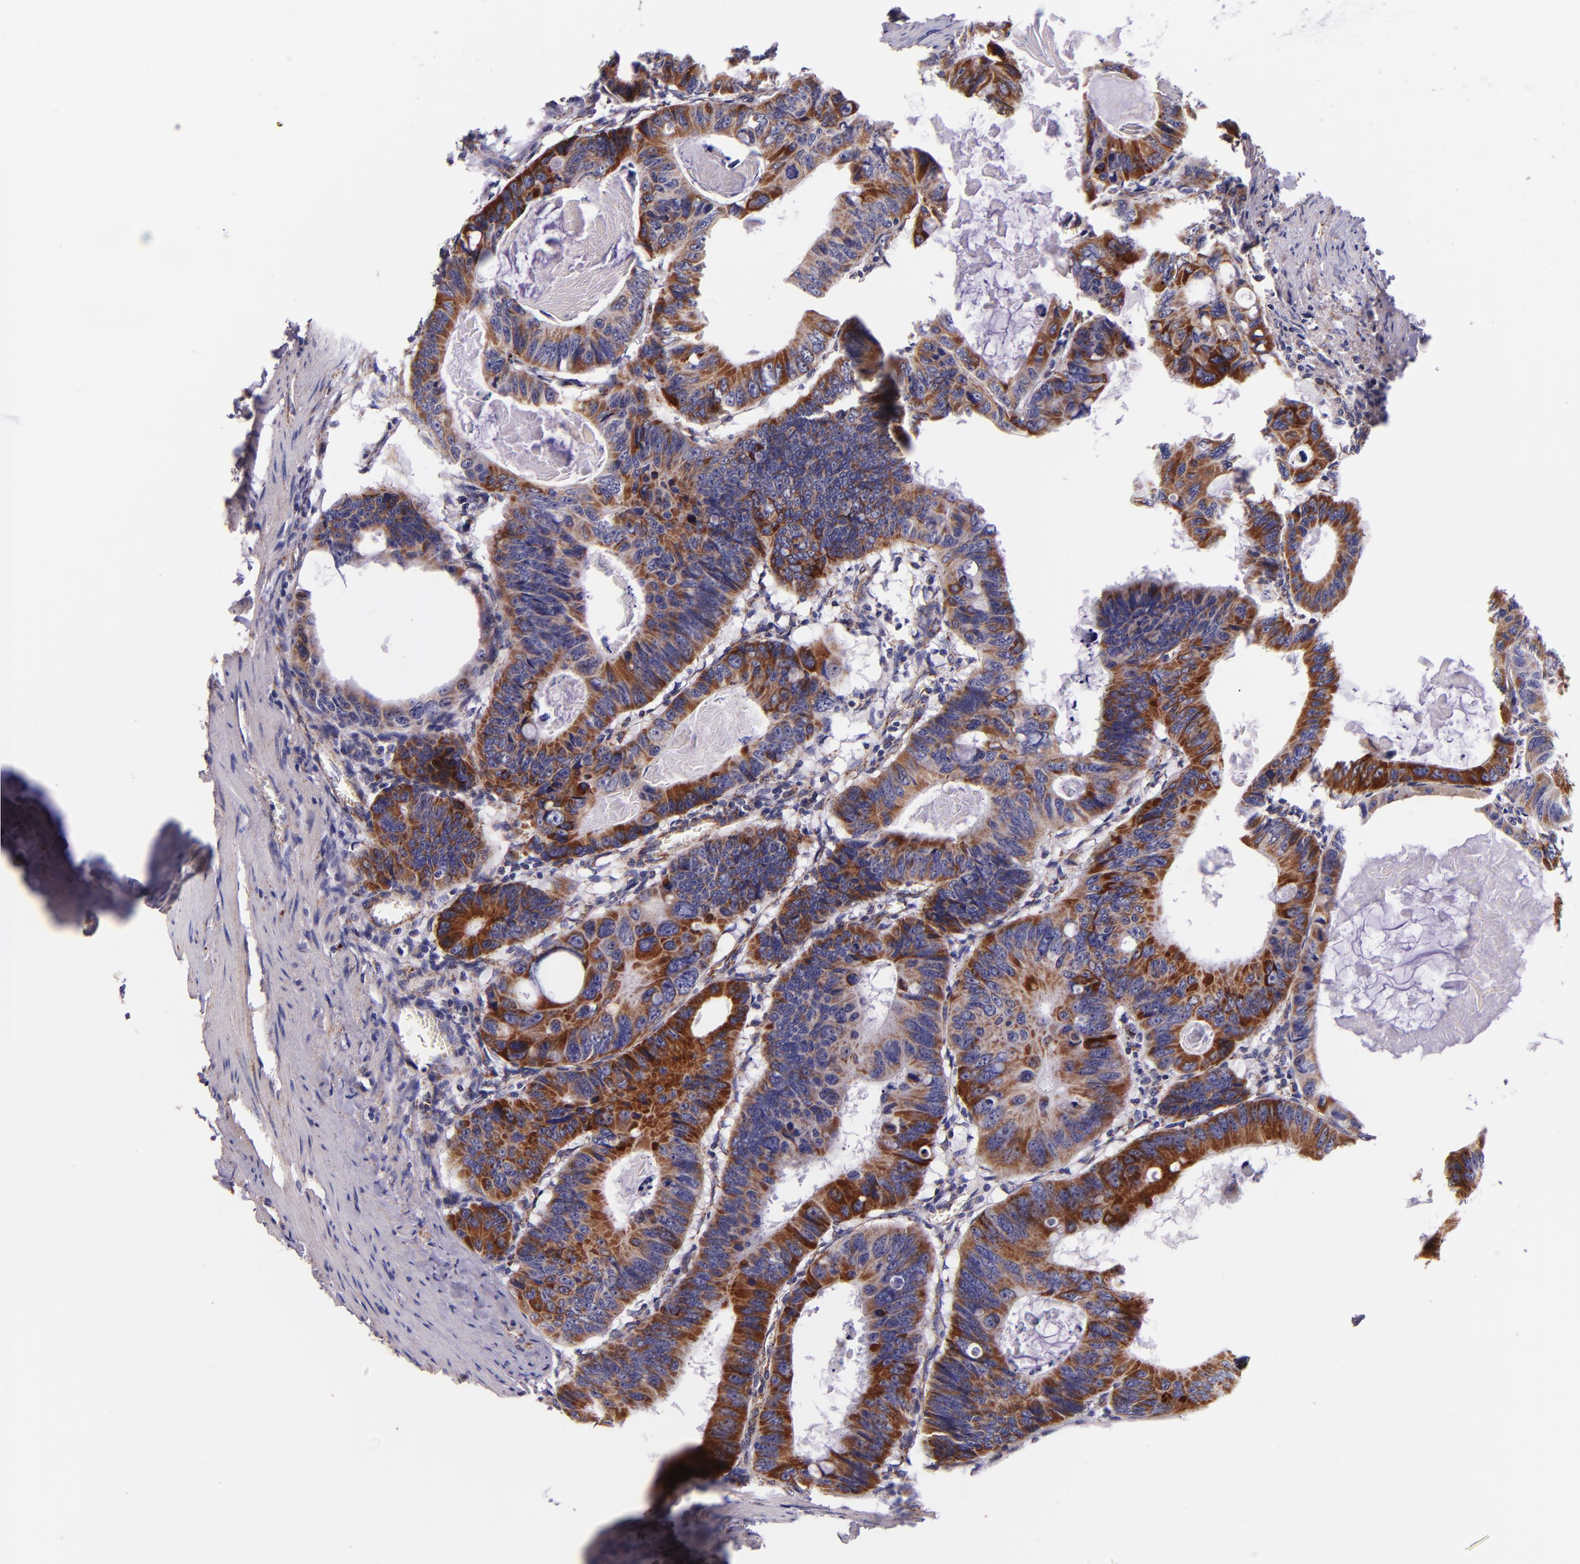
{"staining": {"intensity": "strong", "quantity": "25%-75%", "location": "cytoplasmic/membranous"}, "tissue": "colorectal cancer", "cell_type": "Tumor cells", "image_type": "cancer", "snomed": [{"axis": "morphology", "description": "Adenocarcinoma, NOS"}, {"axis": "topography", "description": "Colon"}], "caption": "Colorectal cancer (adenocarcinoma) stained with immunohistochemistry (IHC) shows strong cytoplasmic/membranous expression in approximately 25%-75% of tumor cells. (brown staining indicates protein expression, while blue staining denotes nuclei).", "gene": "IDH3G", "patient": {"sex": "female", "age": 55}}